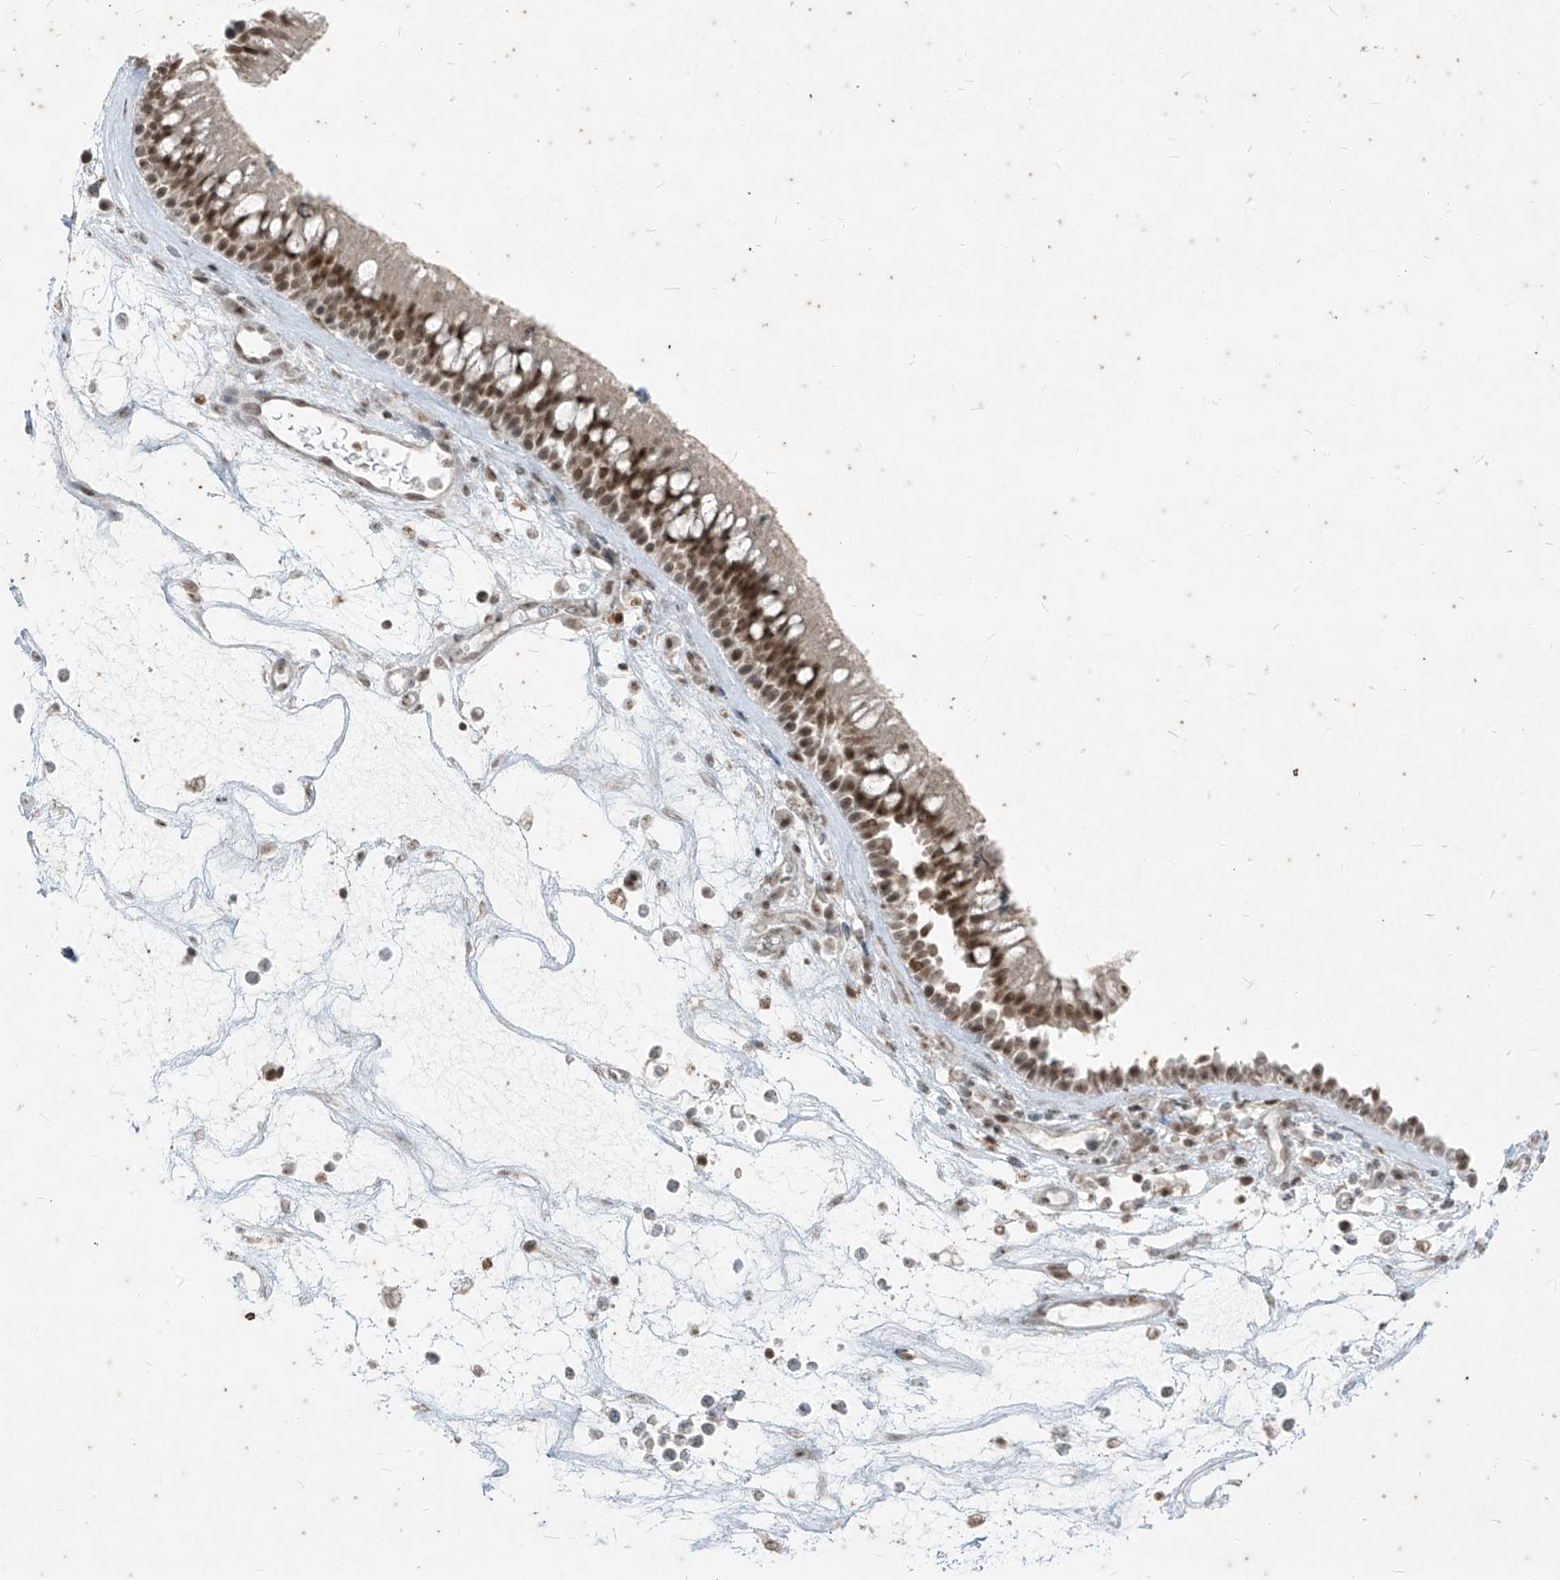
{"staining": {"intensity": "strong", "quantity": ">75%", "location": "nuclear"}, "tissue": "nasopharynx", "cell_type": "Respiratory epithelial cells", "image_type": "normal", "snomed": [{"axis": "morphology", "description": "Normal tissue, NOS"}, {"axis": "morphology", "description": "Inflammation, NOS"}, {"axis": "morphology", "description": "Malignant melanoma, Metastatic site"}, {"axis": "topography", "description": "Nasopharynx"}], "caption": "A brown stain shows strong nuclear positivity of a protein in respiratory epithelial cells of benign human nasopharynx. Using DAB (brown) and hematoxylin (blue) stains, captured at high magnification using brightfield microscopy.", "gene": "ZNF354B", "patient": {"sex": "male", "age": 70}}